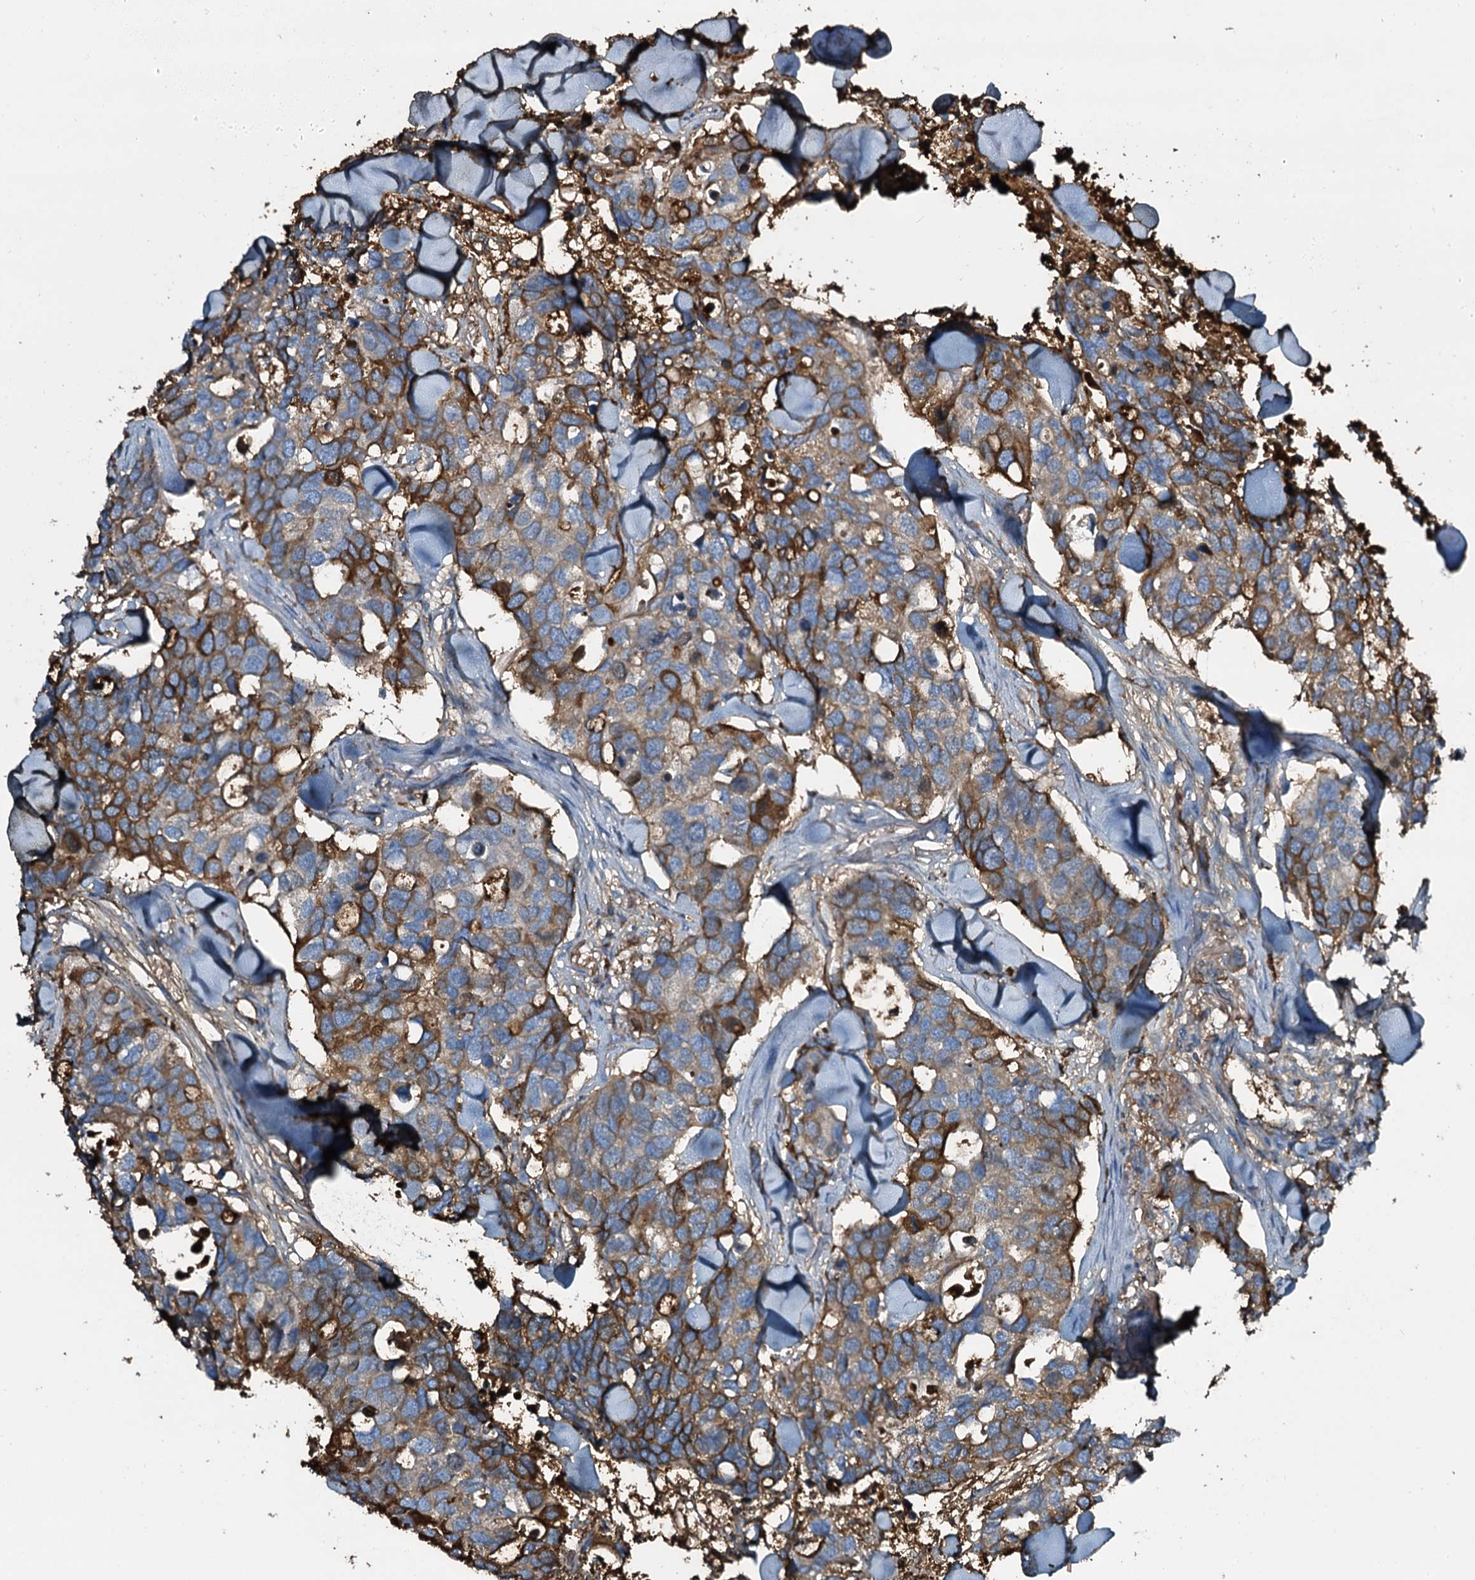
{"staining": {"intensity": "strong", "quantity": "25%-75%", "location": "cytoplasmic/membranous"}, "tissue": "breast cancer", "cell_type": "Tumor cells", "image_type": "cancer", "snomed": [{"axis": "morphology", "description": "Duct carcinoma"}, {"axis": "topography", "description": "Breast"}], "caption": "This photomicrograph reveals breast cancer stained with immunohistochemistry (IHC) to label a protein in brown. The cytoplasmic/membranous of tumor cells show strong positivity for the protein. Nuclei are counter-stained blue.", "gene": "EDN1", "patient": {"sex": "female", "age": 83}}